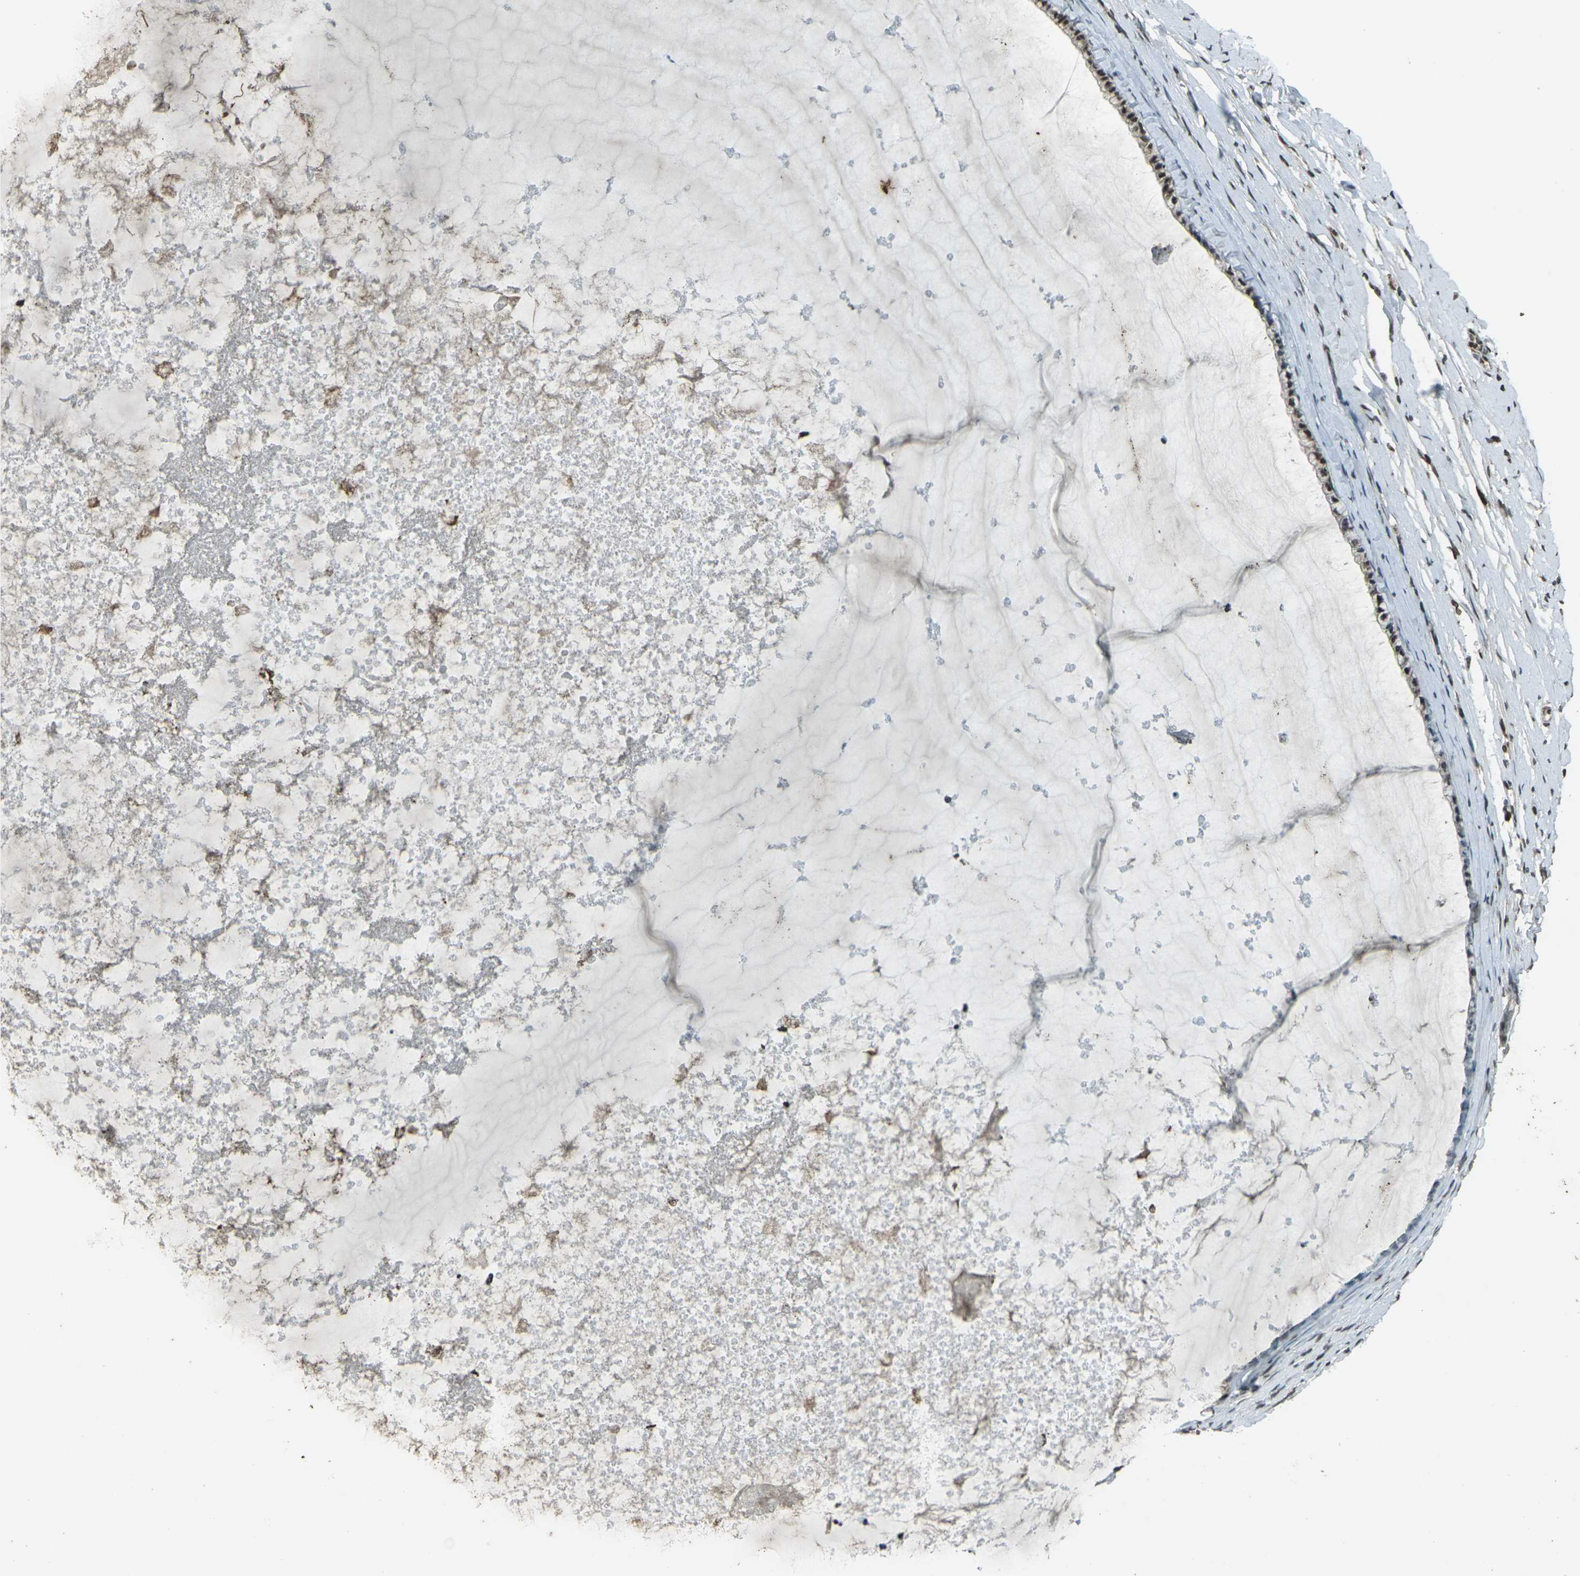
{"staining": {"intensity": "moderate", "quantity": "25%-75%", "location": "cytoplasmic/membranous,nuclear"}, "tissue": "cervix", "cell_type": "Glandular cells", "image_type": "normal", "snomed": [{"axis": "morphology", "description": "Normal tissue, NOS"}, {"axis": "topography", "description": "Cervix"}], "caption": "Moderate cytoplasmic/membranous,nuclear positivity is seen in approximately 25%-75% of glandular cells in benign cervix.", "gene": "PRPF8", "patient": {"sex": "female", "age": 39}}